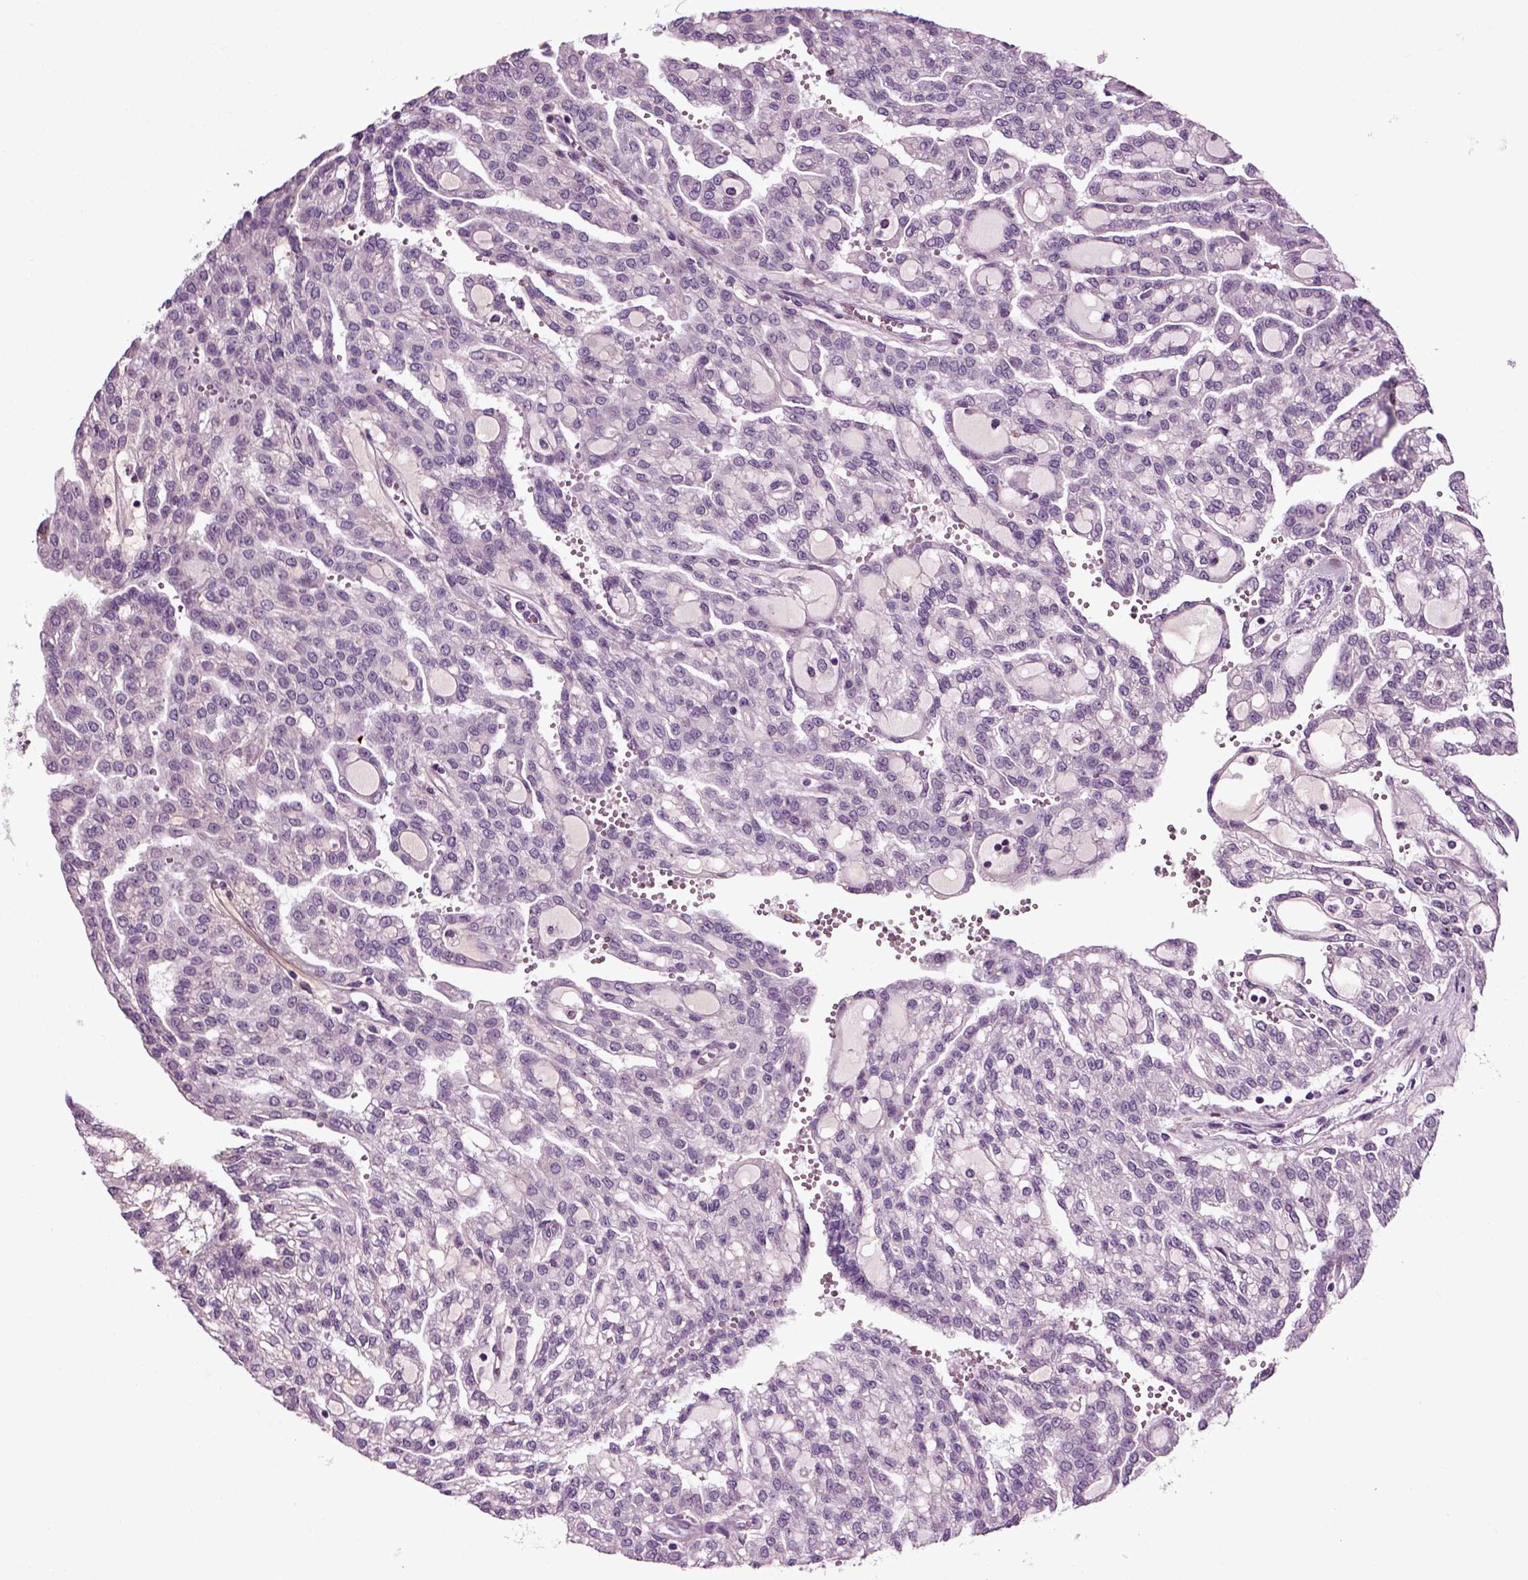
{"staining": {"intensity": "negative", "quantity": "none", "location": "none"}, "tissue": "renal cancer", "cell_type": "Tumor cells", "image_type": "cancer", "snomed": [{"axis": "morphology", "description": "Adenocarcinoma, NOS"}, {"axis": "topography", "description": "Kidney"}], "caption": "Immunohistochemical staining of human renal cancer (adenocarcinoma) displays no significant staining in tumor cells.", "gene": "SPATA17", "patient": {"sex": "male", "age": 63}}